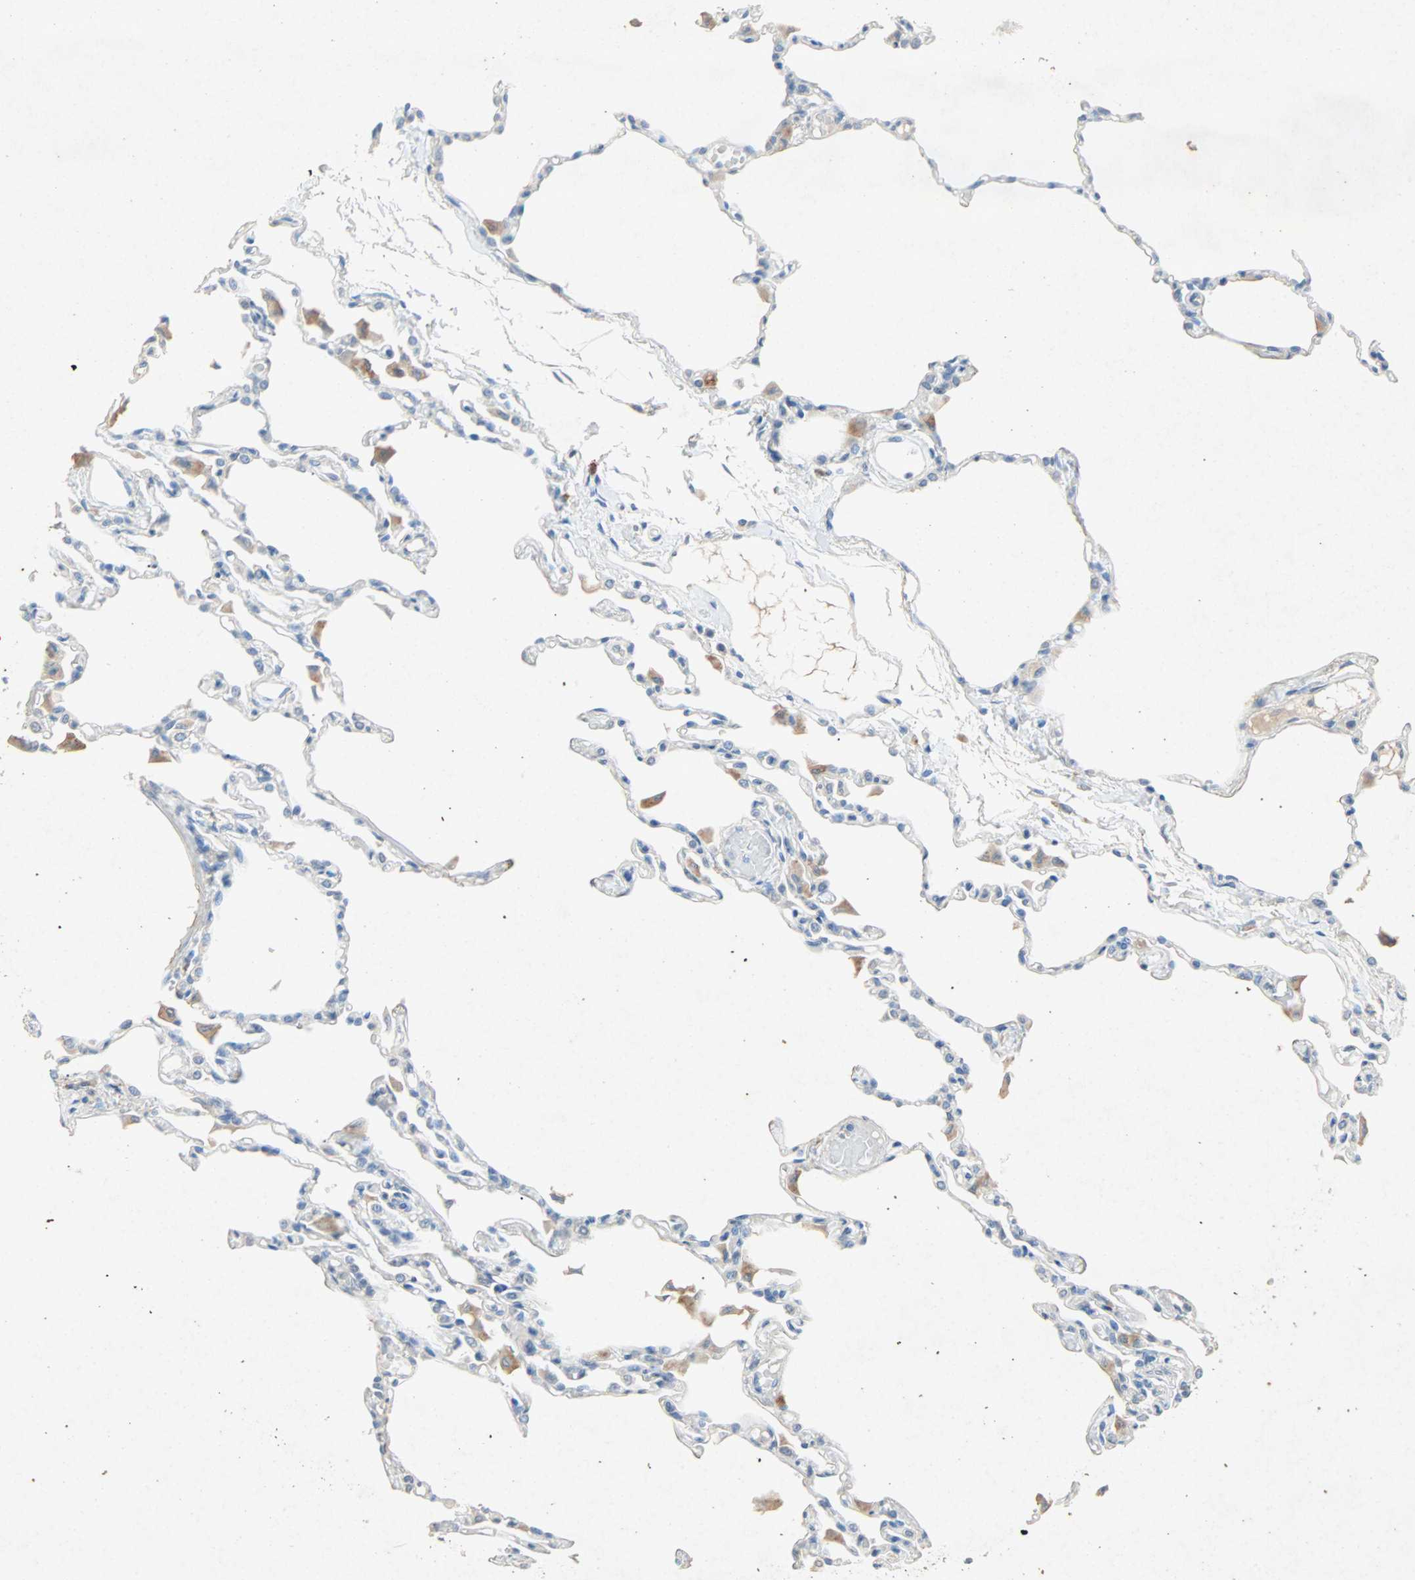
{"staining": {"intensity": "negative", "quantity": "none", "location": "none"}, "tissue": "lung", "cell_type": "Alveolar cells", "image_type": "normal", "snomed": [{"axis": "morphology", "description": "Normal tissue, NOS"}, {"axis": "topography", "description": "Lung"}], "caption": "High power microscopy photomicrograph of an IHC photomicrograph of unremarkable lung, revealing no significant positivity in alveolar cells. The staining is performed using DAB brown chromogen with nuclei counter-stained in using hematoxylin.", "gene": "PCDHB2", "patient": {"sex": "female", "age": 49}}